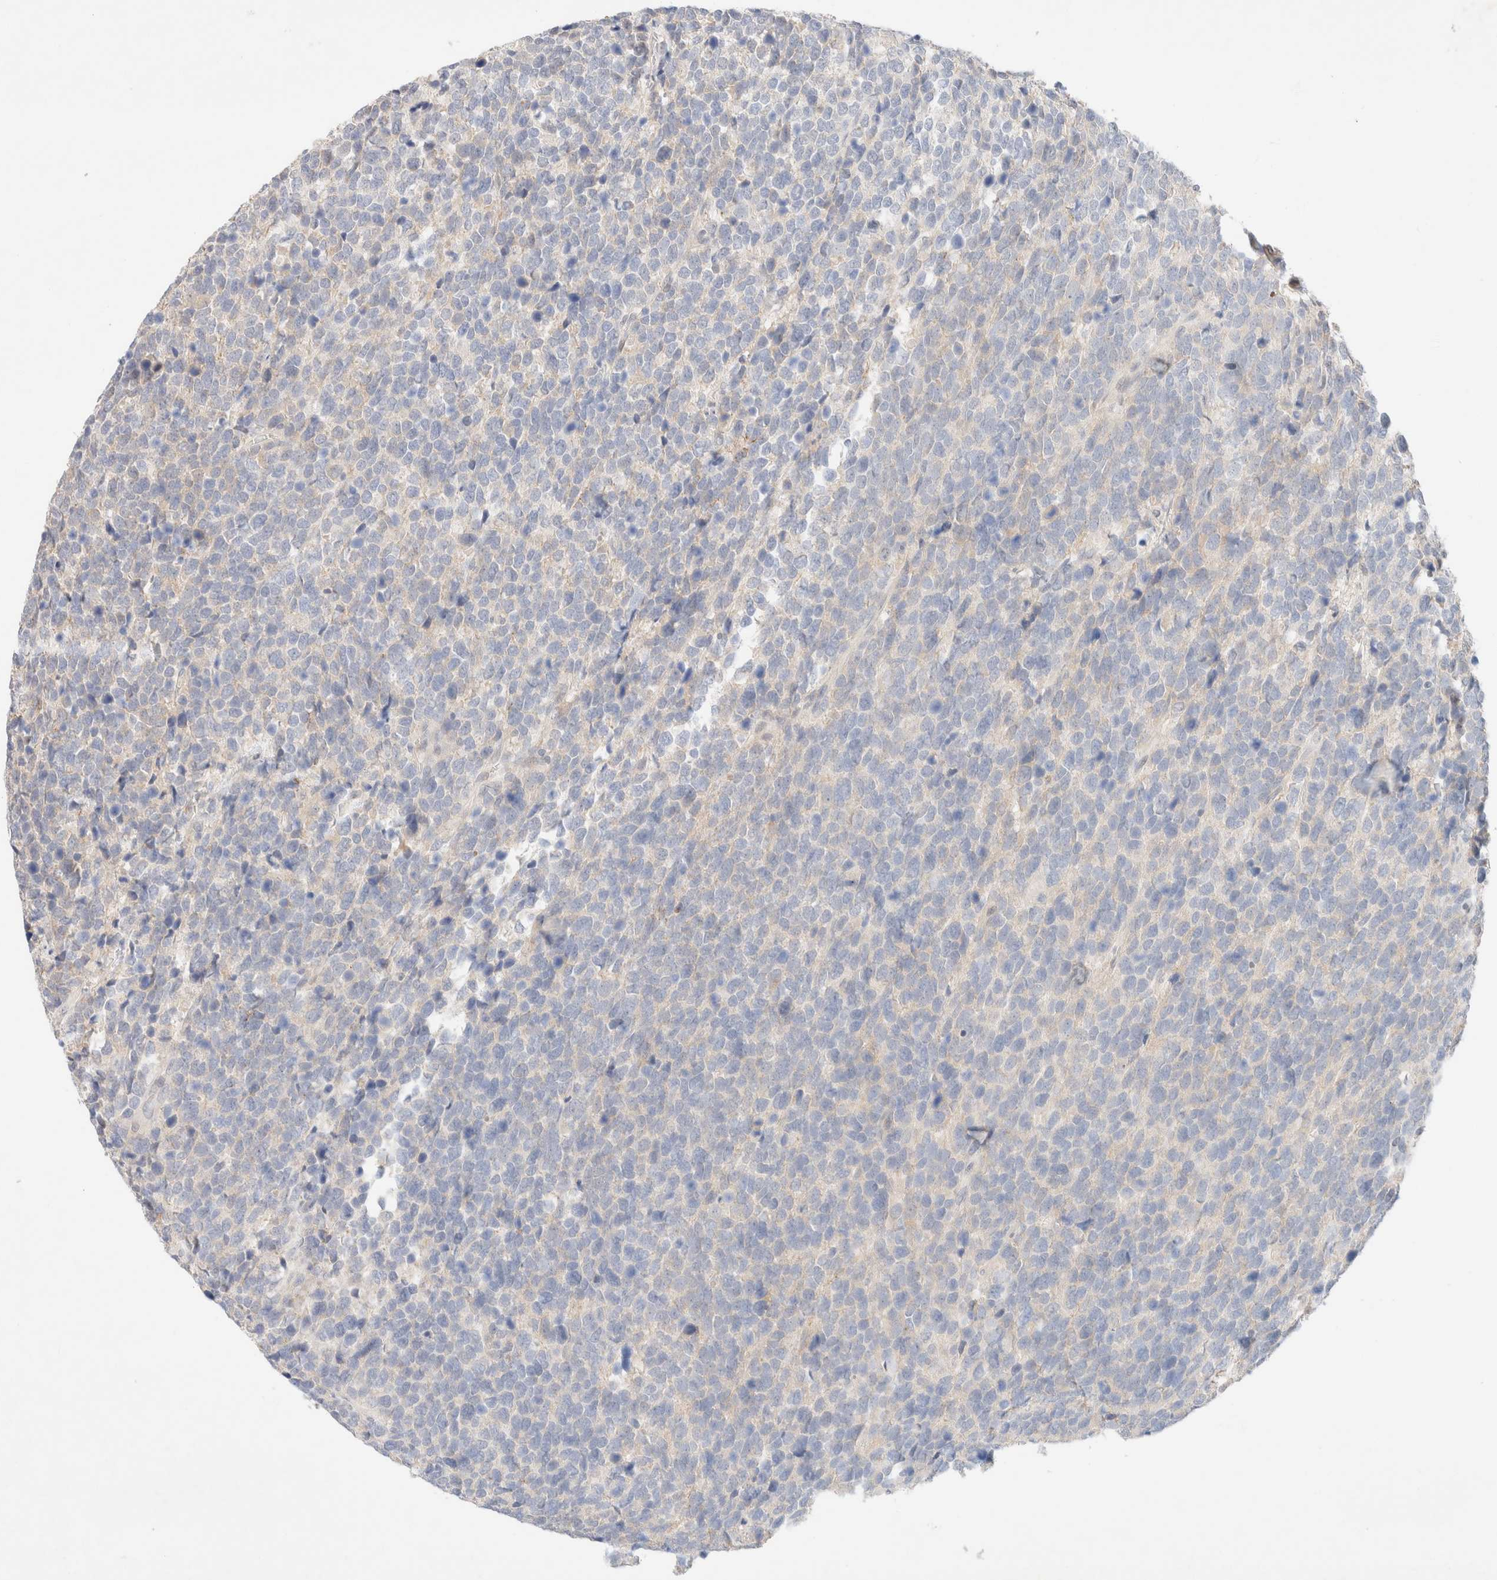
{"staining": {"intensity": "negative", "quantity": "none", "location": "none"}, "tissue": "urothelial cancer", "cell_type": "Tumor cells", "image_type": "cancer", "snomed": [{"axis": "morphology", "description": "Urothelial carcinoma, High grade"}, {"axis": "topography", "description": "Urinary bladder"}], "caption": "Tumor cells show no significant positivity in high-grade urothelial carcinoma. The staining was performed using DAB (3,3'-diaminobenzidine) to visualize the protein expression in brown, while the nuclei were stained in blue with hematoxylin (Magnification: 20x).", "gene": "SGSM2", "patient": {"sex": "female", "age": 82}}